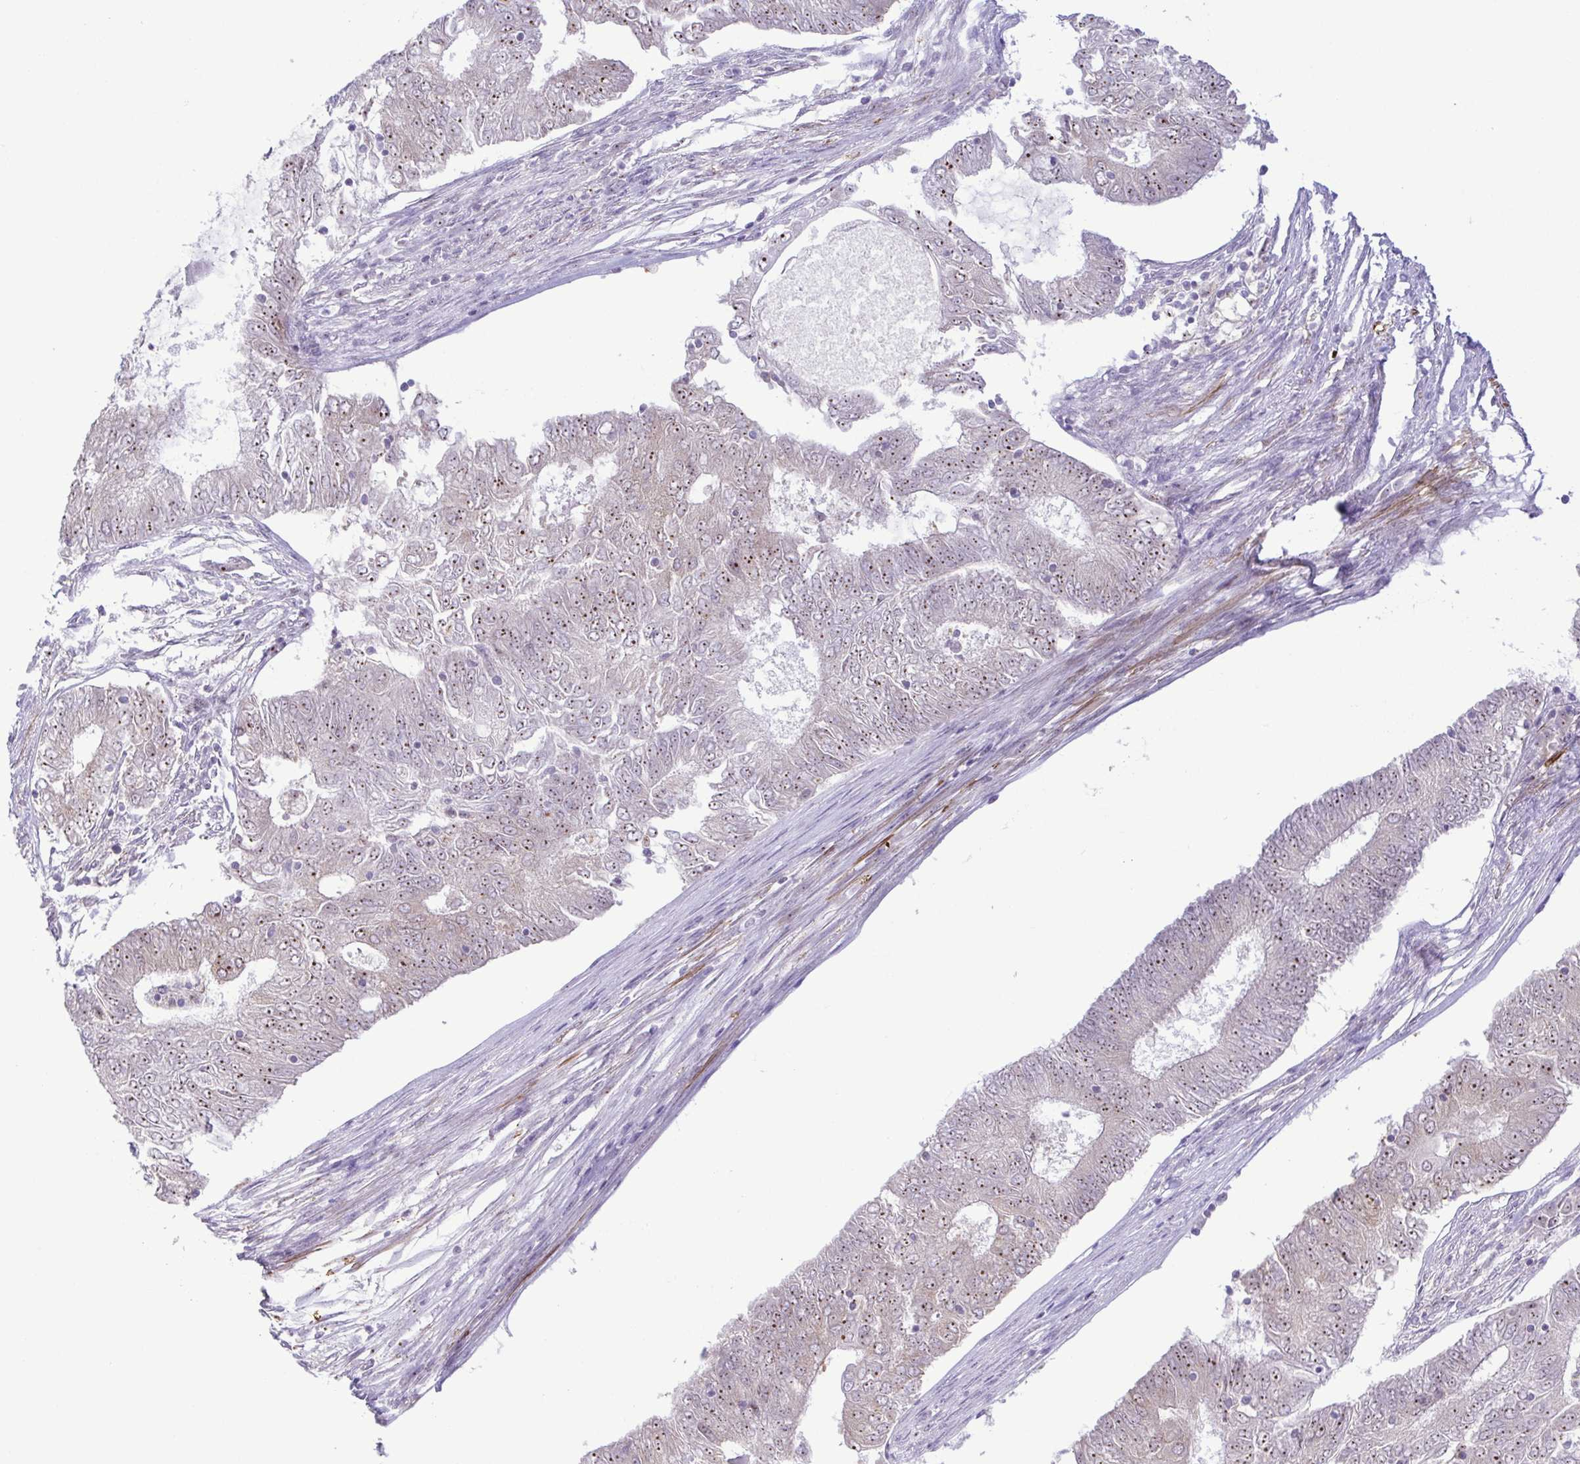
{"staining": {"intensity": "weak", "quantity": "25%-75%", "location": "nuclear"}, "tissue": "endometrial cancer", "cell_type": "Tumor cells", "image_type": "cancer", "snomed": [{"axis": "morphology", "description": "Adenocarcinoma, NOS"}, {"axis": "topography", "description": "Endometrium"}], "caption": "IHC histopathology image of human endometrial cancer stained for a protein (brown), which shows low levels of weak nuclear expression in about 25%-75% of tumor cells.", "gene": "RSL24D1", "patient": {"sex": "female", "age": 62}}